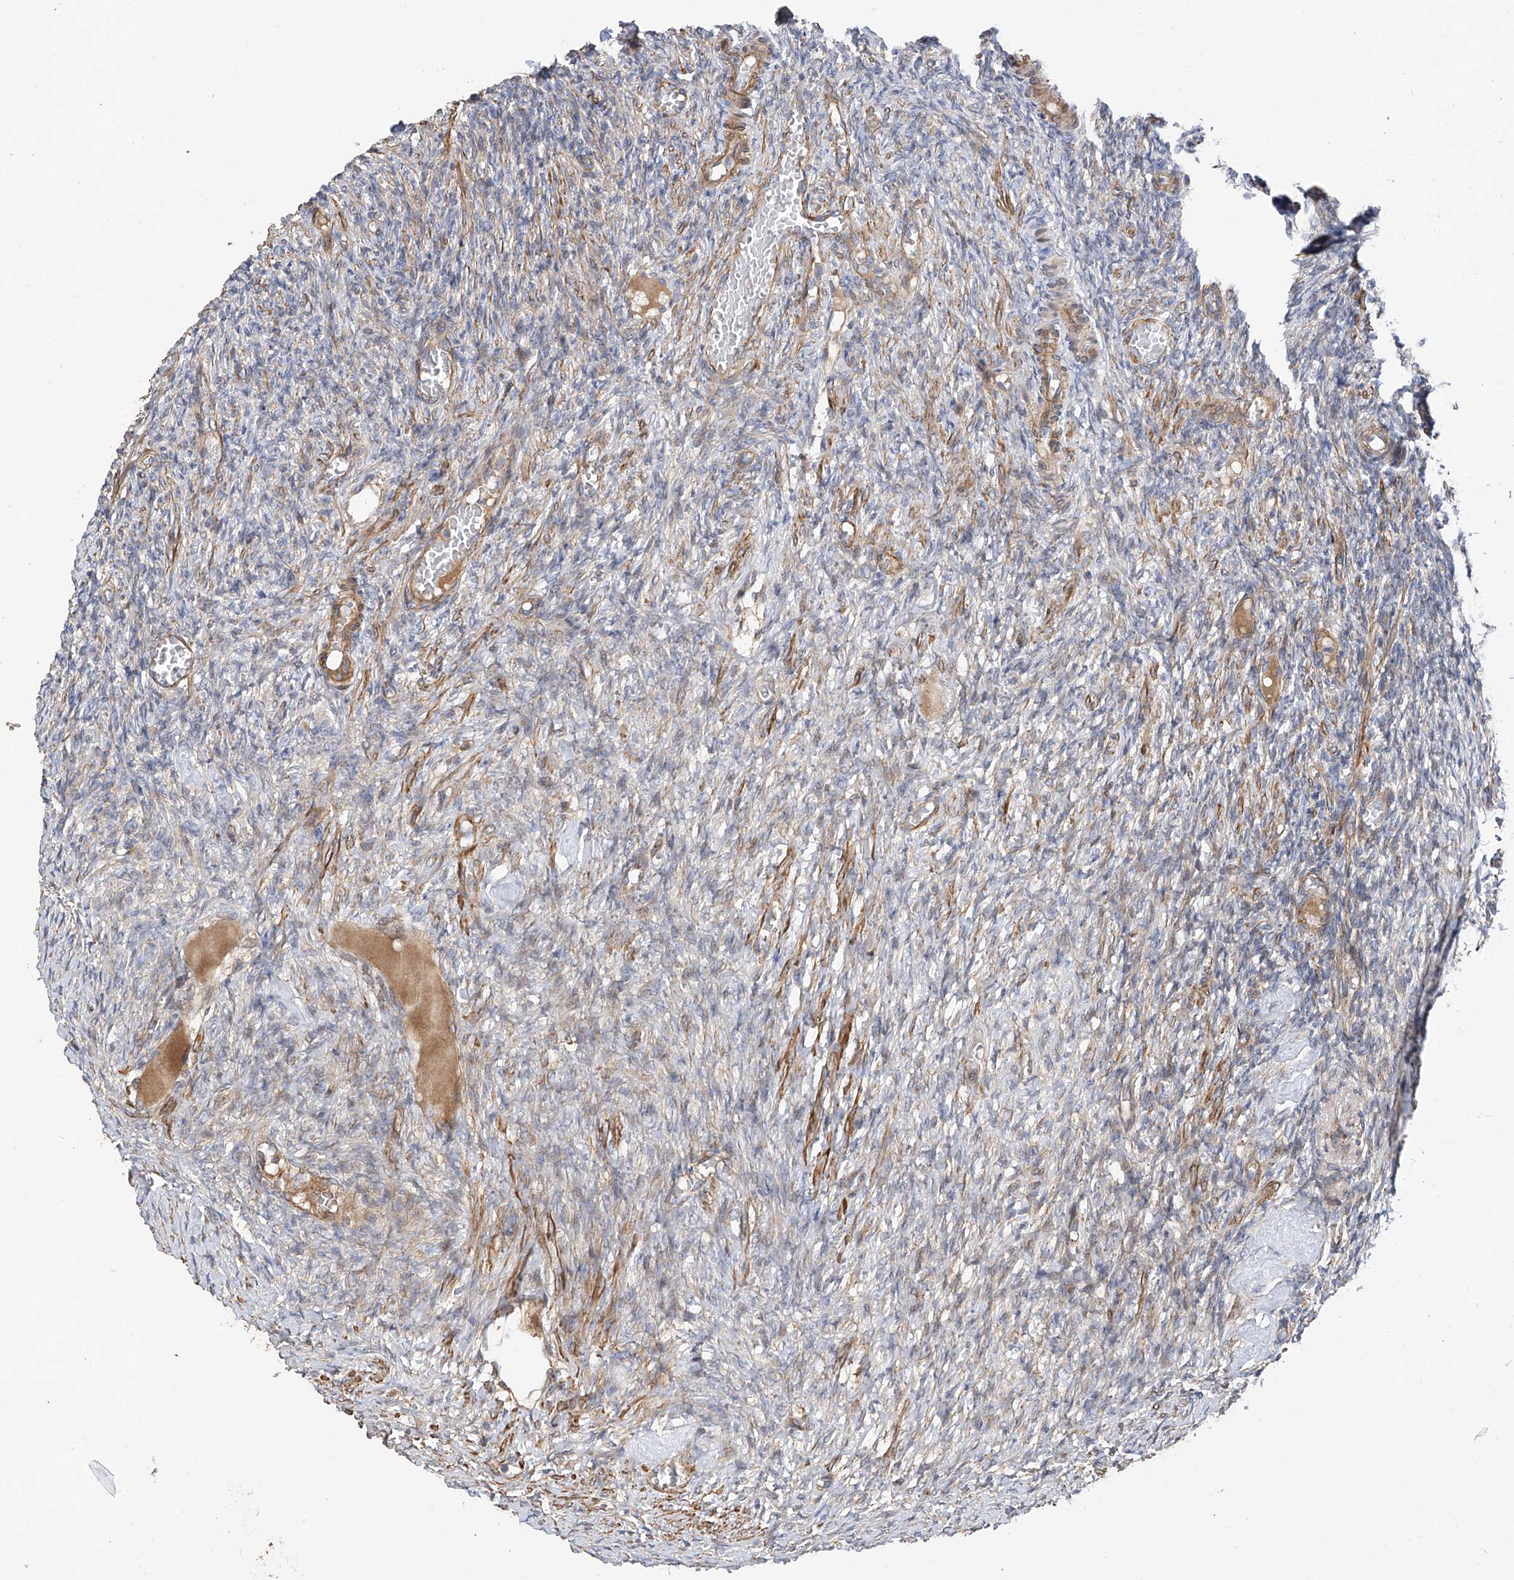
{"staining": {"intensity": "negative", "quantity": "none", "location": "none"}, "tissue": "ovary", "cell_type": "Ovarian stroma cells", "image_type": "normal", "snomed": [{"axis": "morphology", "description": "Normal tissue, NOS"}, {"axis": "topography", "description": "Ovary"}], "caption": "The micrograph exhibits no staining of ovarian stroma cells in benign ovary.", "gene": "SLC43A3", "patient": {"sex": "female", "age": 27}}